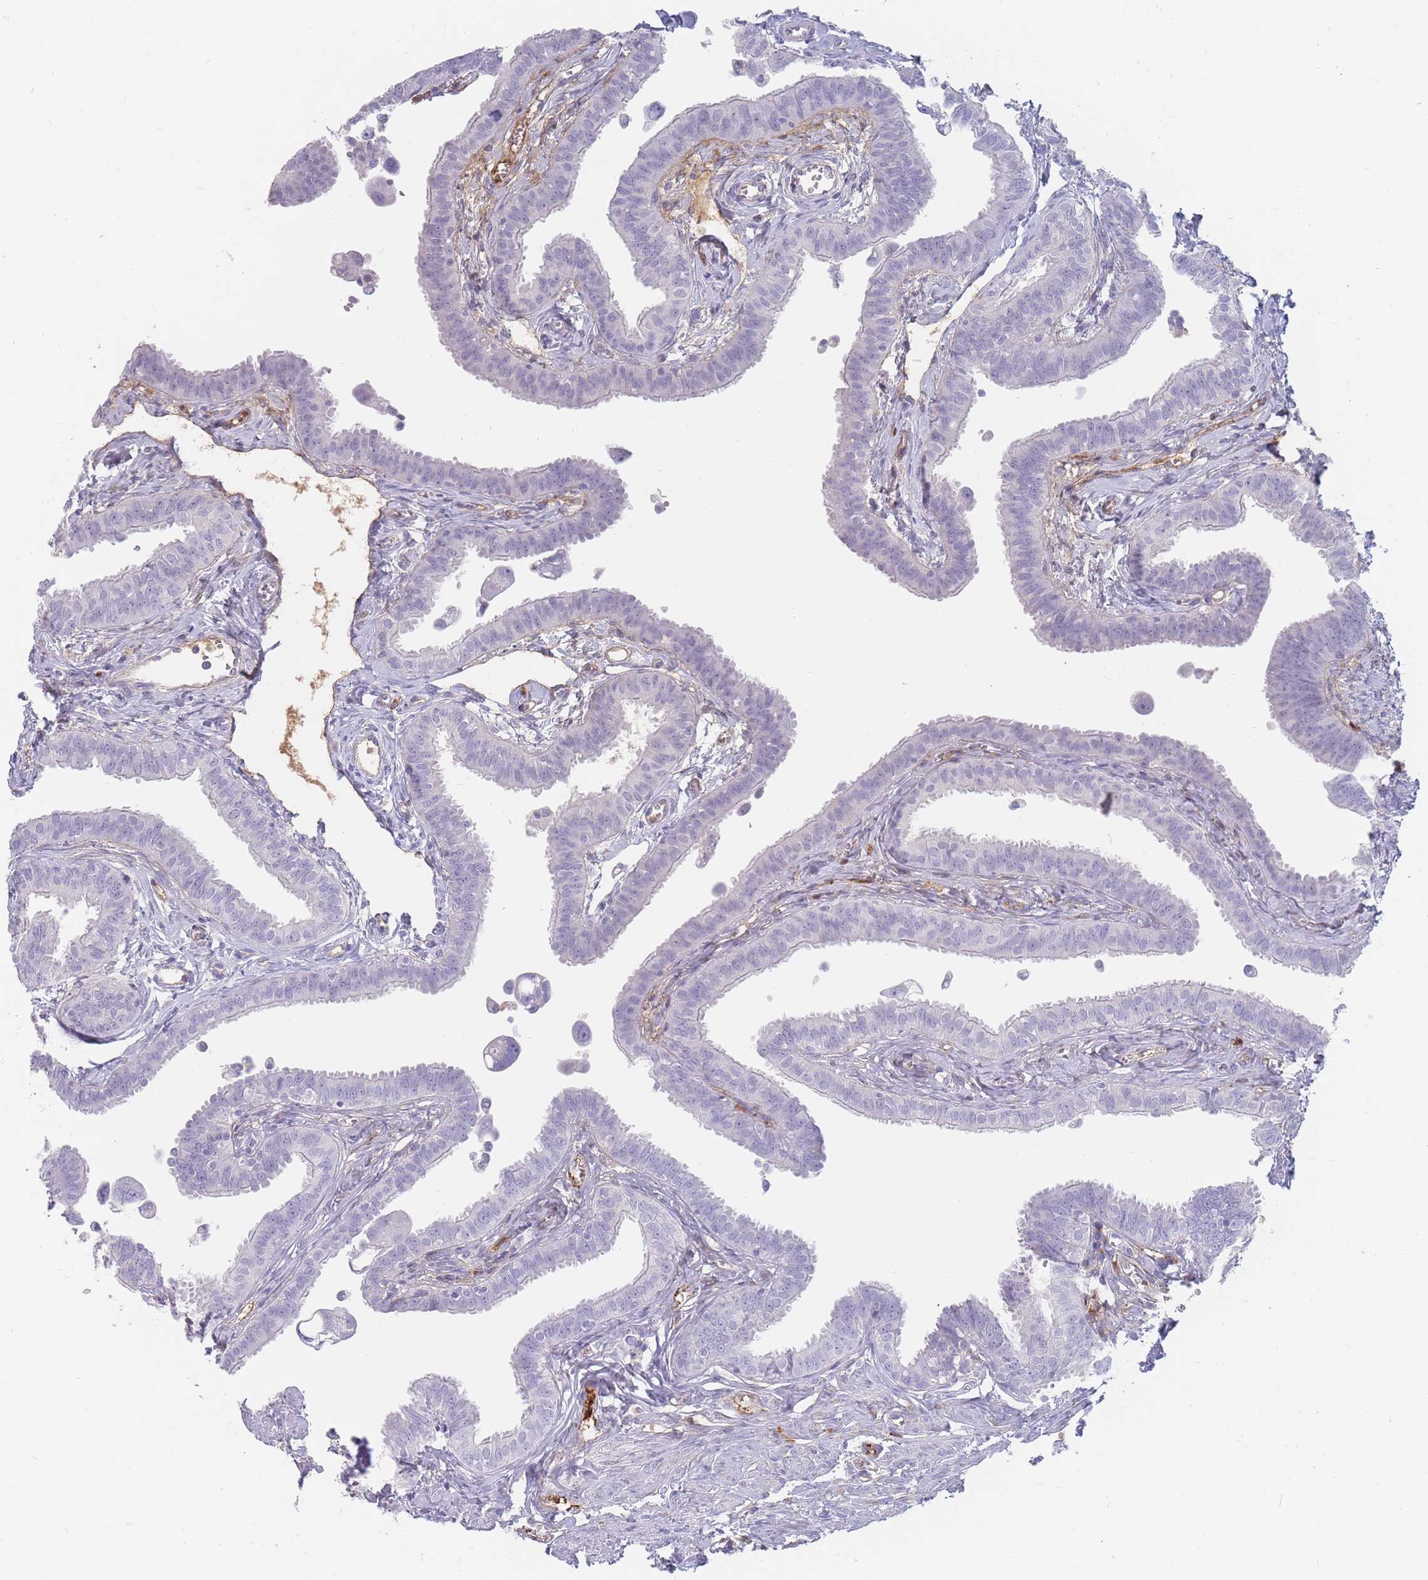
{"staining": {"intensity": "negative", "quantity": "none", "location": "none"}, "tissue": "fallopian tube", "cell_type": "Glandular cells", "image_type": "normal", "snomed": [{"axis": "morphology", "description": "Normal tissue, NOS"}, {"axis": "morphology", "description": "Carcinoma, NOS"}, {"axis": "topography", "description": "Fallopian tube"}, {"axis": "topography", "description": "Ovary"}], "caption": "This is an immunohistochemistry (IHC) histopathology image of benign fallopian tube. There is no staining in glandular cells.", "gene": "PRG4", "patient": {"sex": "female", "age": 59}}